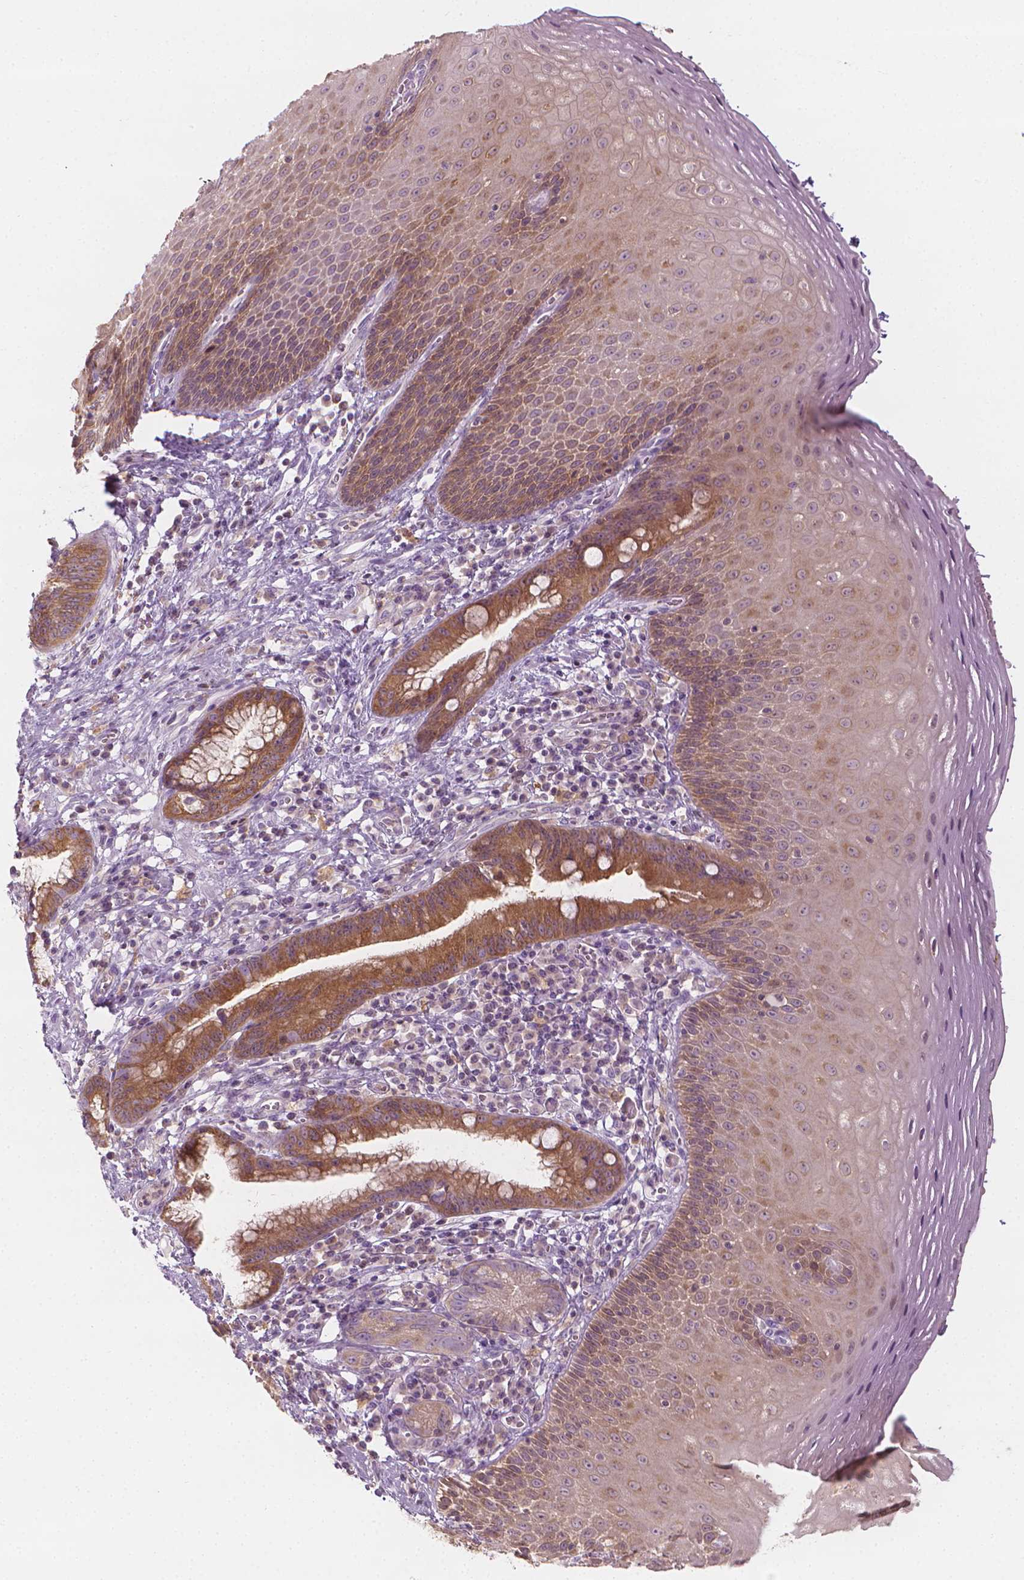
{"staining": {"intensity": "moderate", "quantity": "25%-75%", "location": "cytoplasmic/membranous"}, "tissue": "esophagus", "cell_type": "Squamous epithelial cells", "image_type": "normal", "snomed": [{"axis": "morphology", "description": "Normal tissue, NOS"}, {"axis": "topography", "description": "Esophagus"}], "caption": "Immunohistochemistry (DAB (3,3'-diaminobenzidine)) staining of unremarkable human esophagus exhibits moderate cytoplasmic/membranous protein staining in about 25%-75% of squamous epithelial cells.", "gene": "SHMT1", "patient": {"sex": "female", "age": 68}}